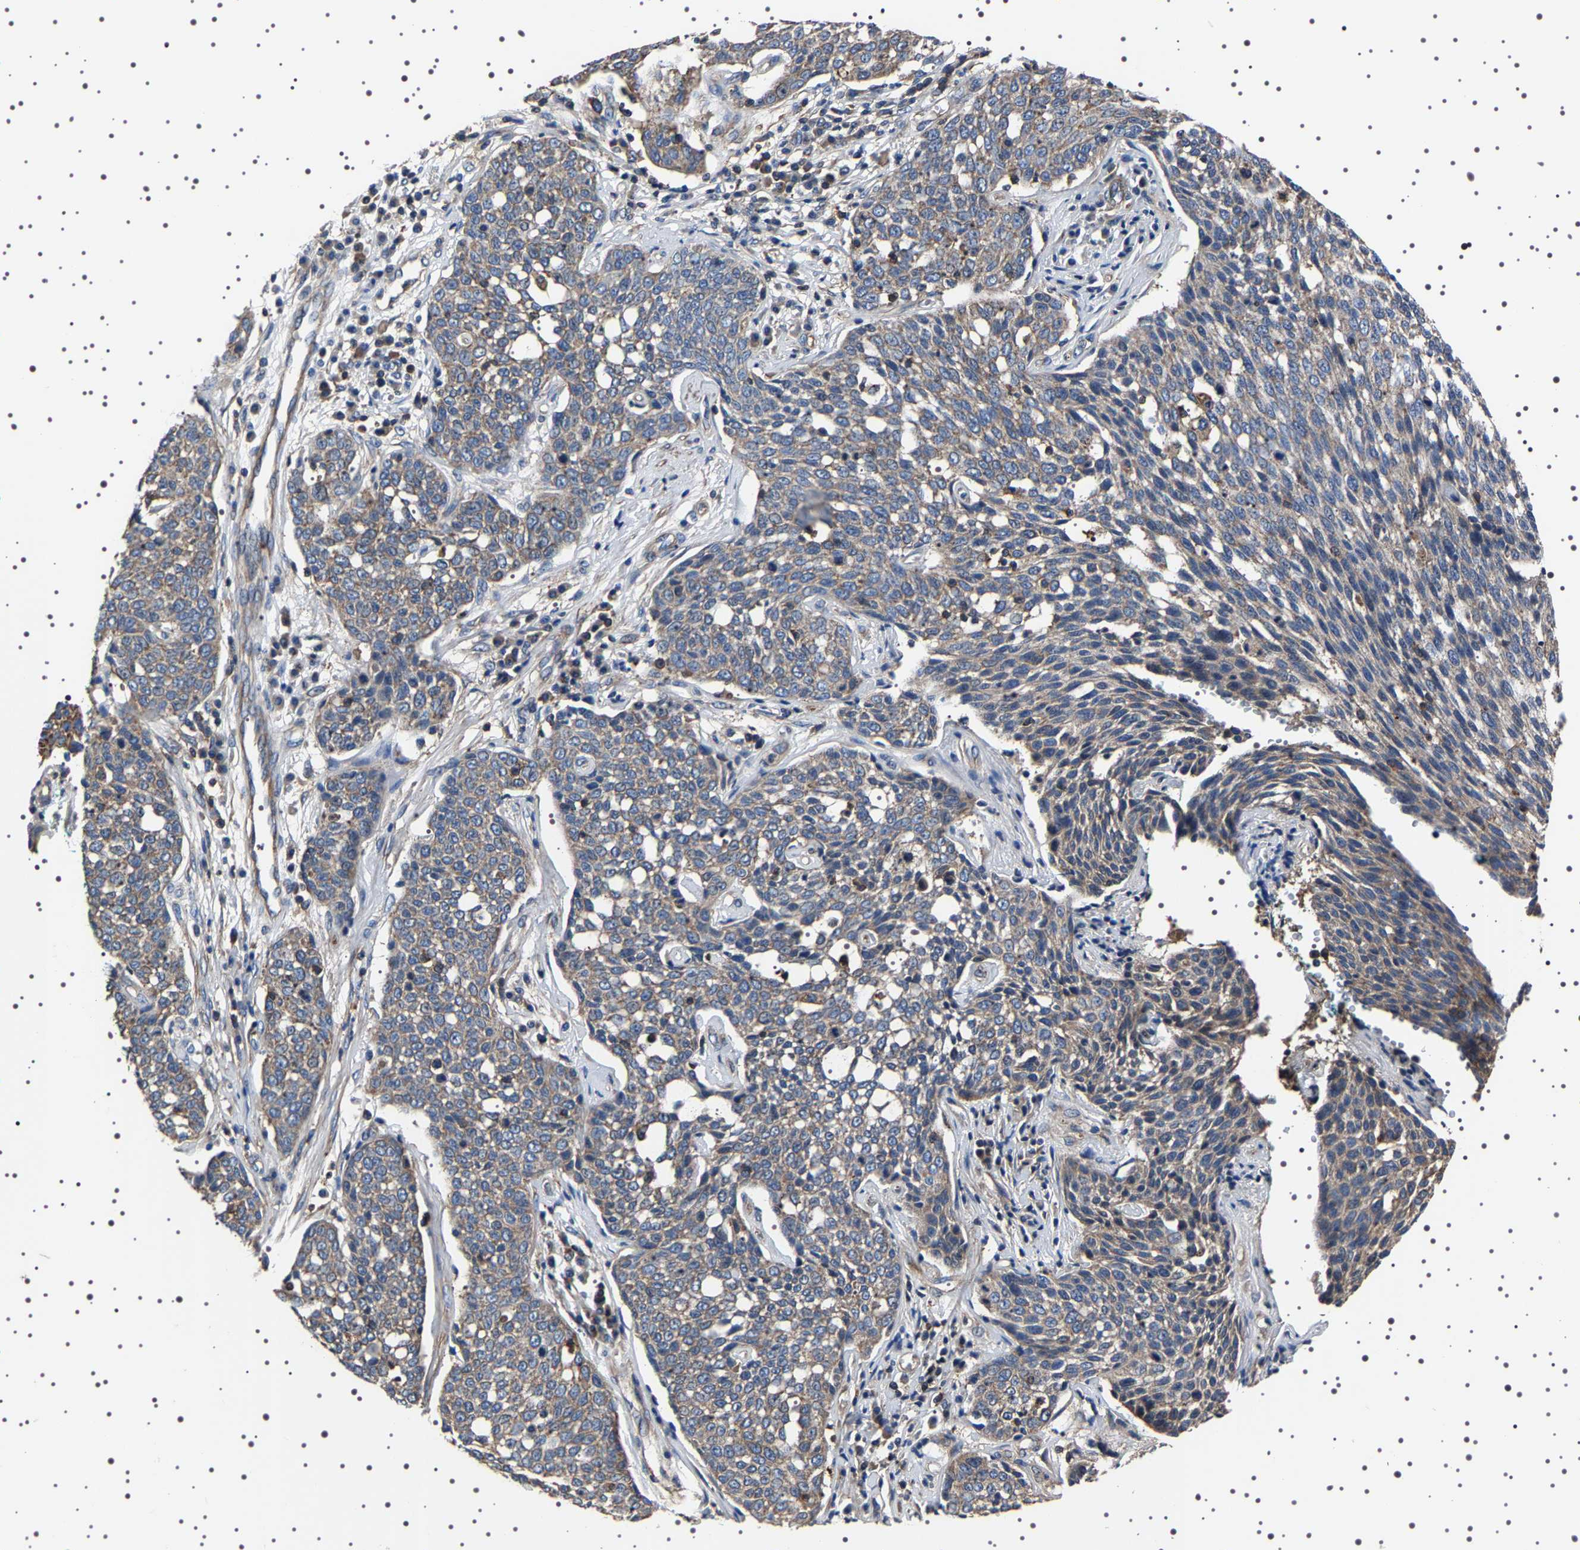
{"staining": {"intensity": "weak", "quantity": "25%-75%", "location": "cytoplasmic/membranous"}, "tissue": "cervical cancer", "cell_type": "Tumor cells", "image_type": "cancer", "snomed": [{"axis": "morphology", "description": "Squamous cell carcinoma, NOS"}, {"axis": "topography", "description": "Cervix"}], "caption": "A low amount of weak cytoplasmic/membranous expression is present in about 25%-75% of tumor cells in cervical cancer tissue.", "gene": "WDR1", "patient": {"sex": "female", "age": 34}}